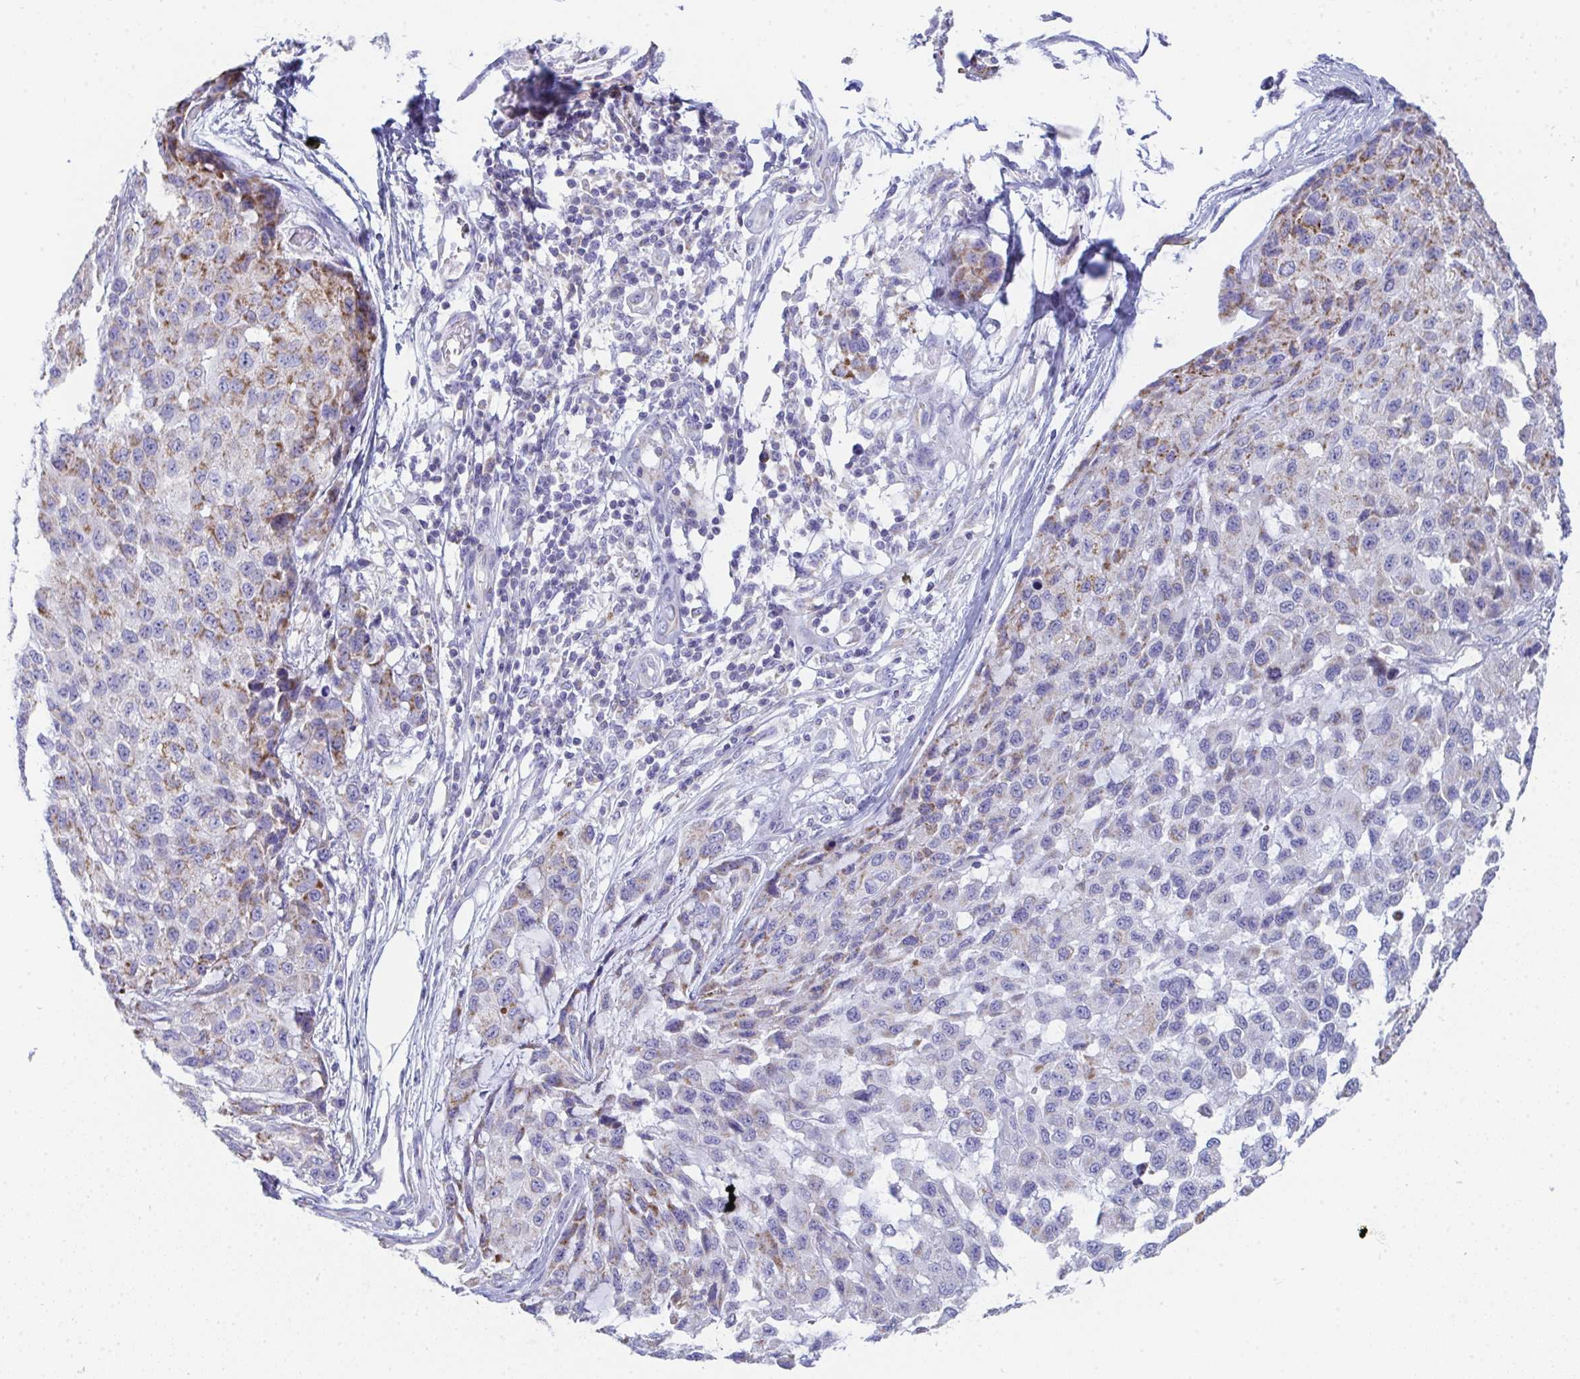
{"staining": {"intensity": "moderate", "quantity": "<25%", "location": "cytoplasmic/membranous"}, "tissue": "melanoma", "cell_type": "Tumor cells", "image_type": "cancer", "snomed": [{"axis": "morphology", "description": "Malignant melanoma, NOS"}, {"axis": "topography", "description": "Skin"}], "caption": "Melanoma stained with a protein marker reveals moderate staining in tumor cells.", "gene": "AIFM1", "patient": {"sex": "male", "age": 62}}